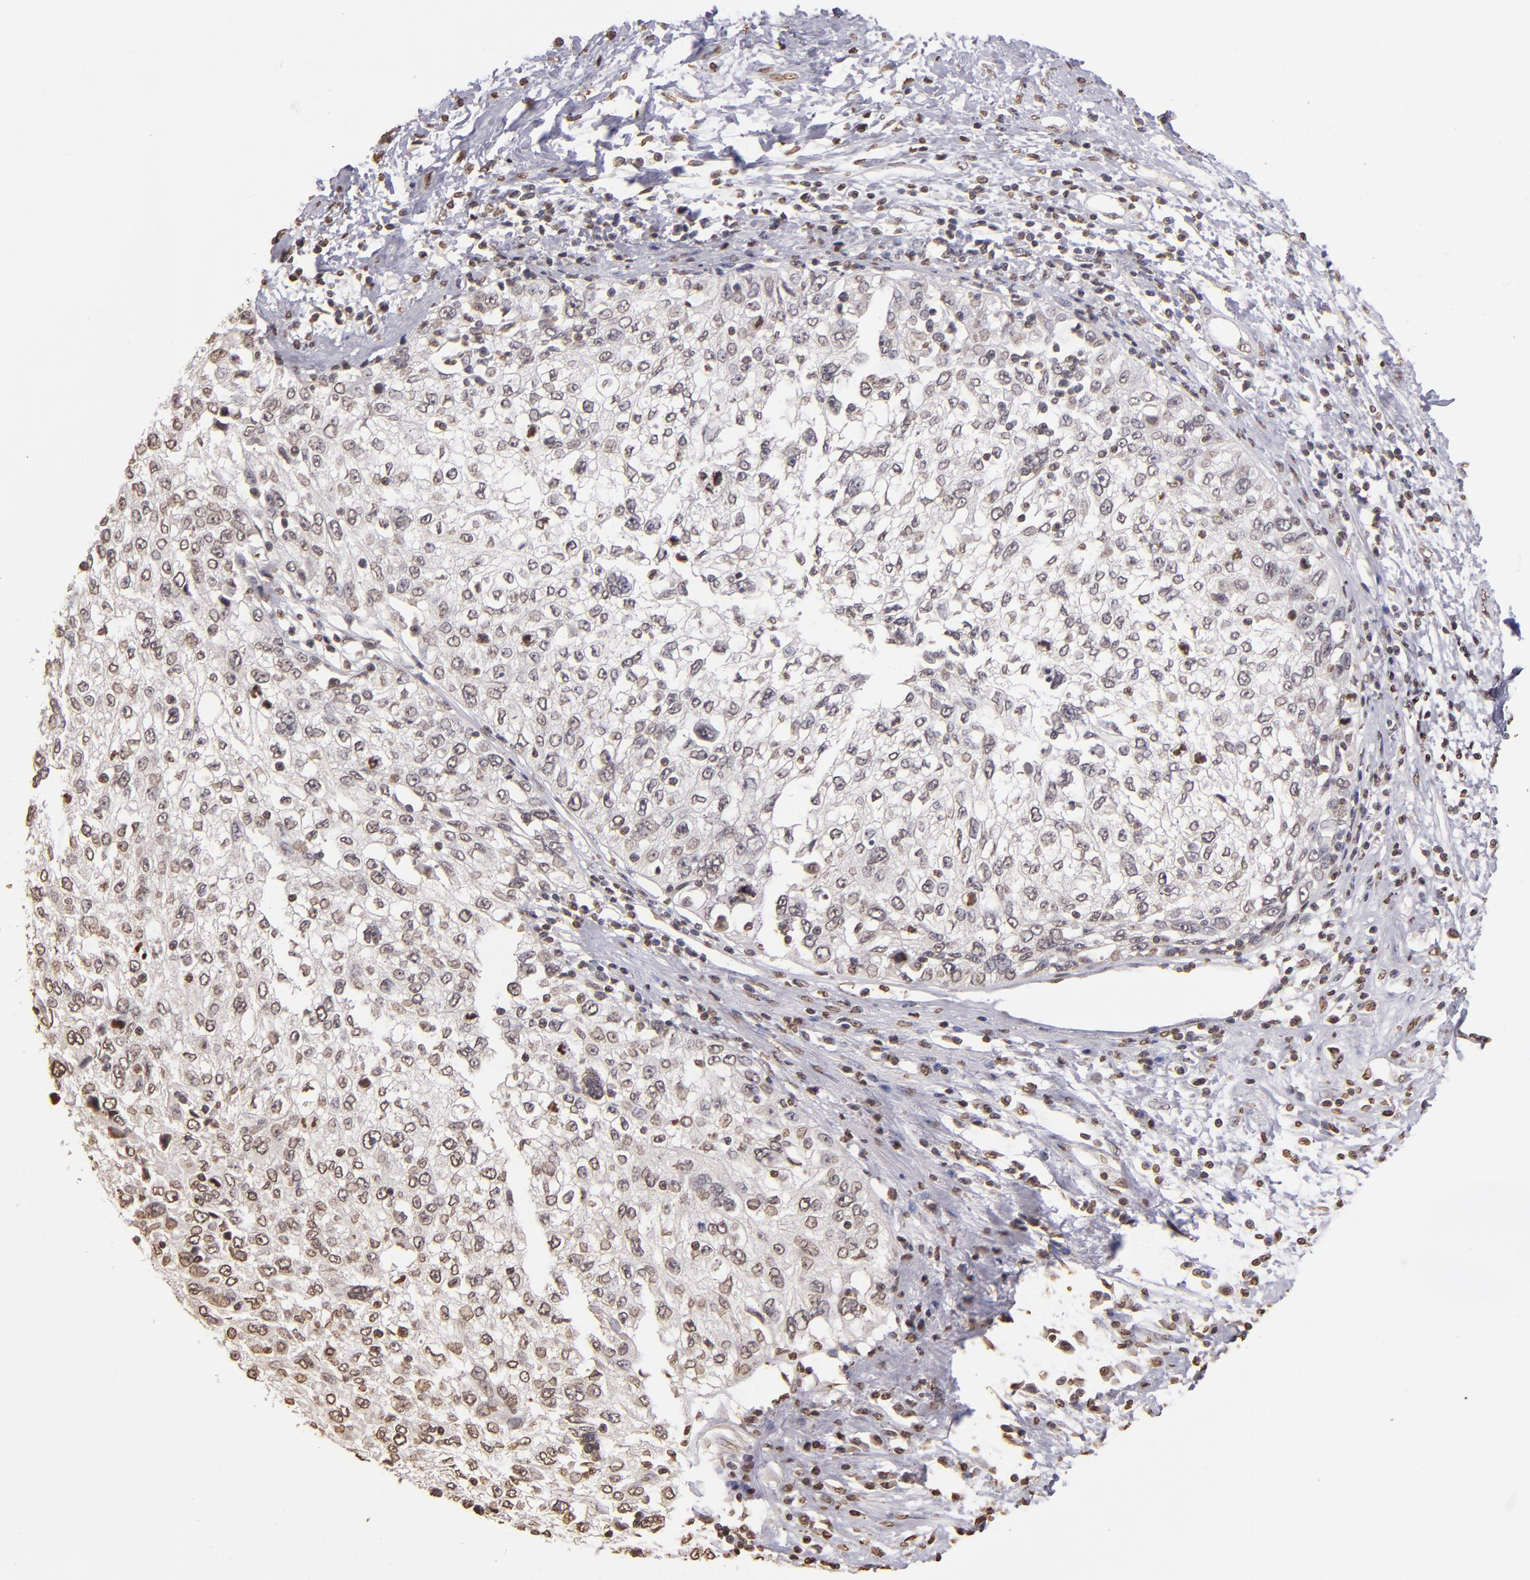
{"staining": {"intensity": "weak", "quantity": "25%-75%", "location": "nuclear"}, "tissue": "cervical cancer", "cell_type": "Tumor cells", "image_type": "cancer", "snomed": [{"axis": "morphology", "description": "Squamous cell carcinoma, NOS"}, {"axis": "topography", "description": "Cervix"}], "caption": "Squamous cell carcinoma (cervical) tissue demonstrates weak nuclear positivity in about 25%-75% of tumor cells, visualized by immunohistochemistry.", "gene": "LBX1", "patient": {"sex": "female", "age": 57}}